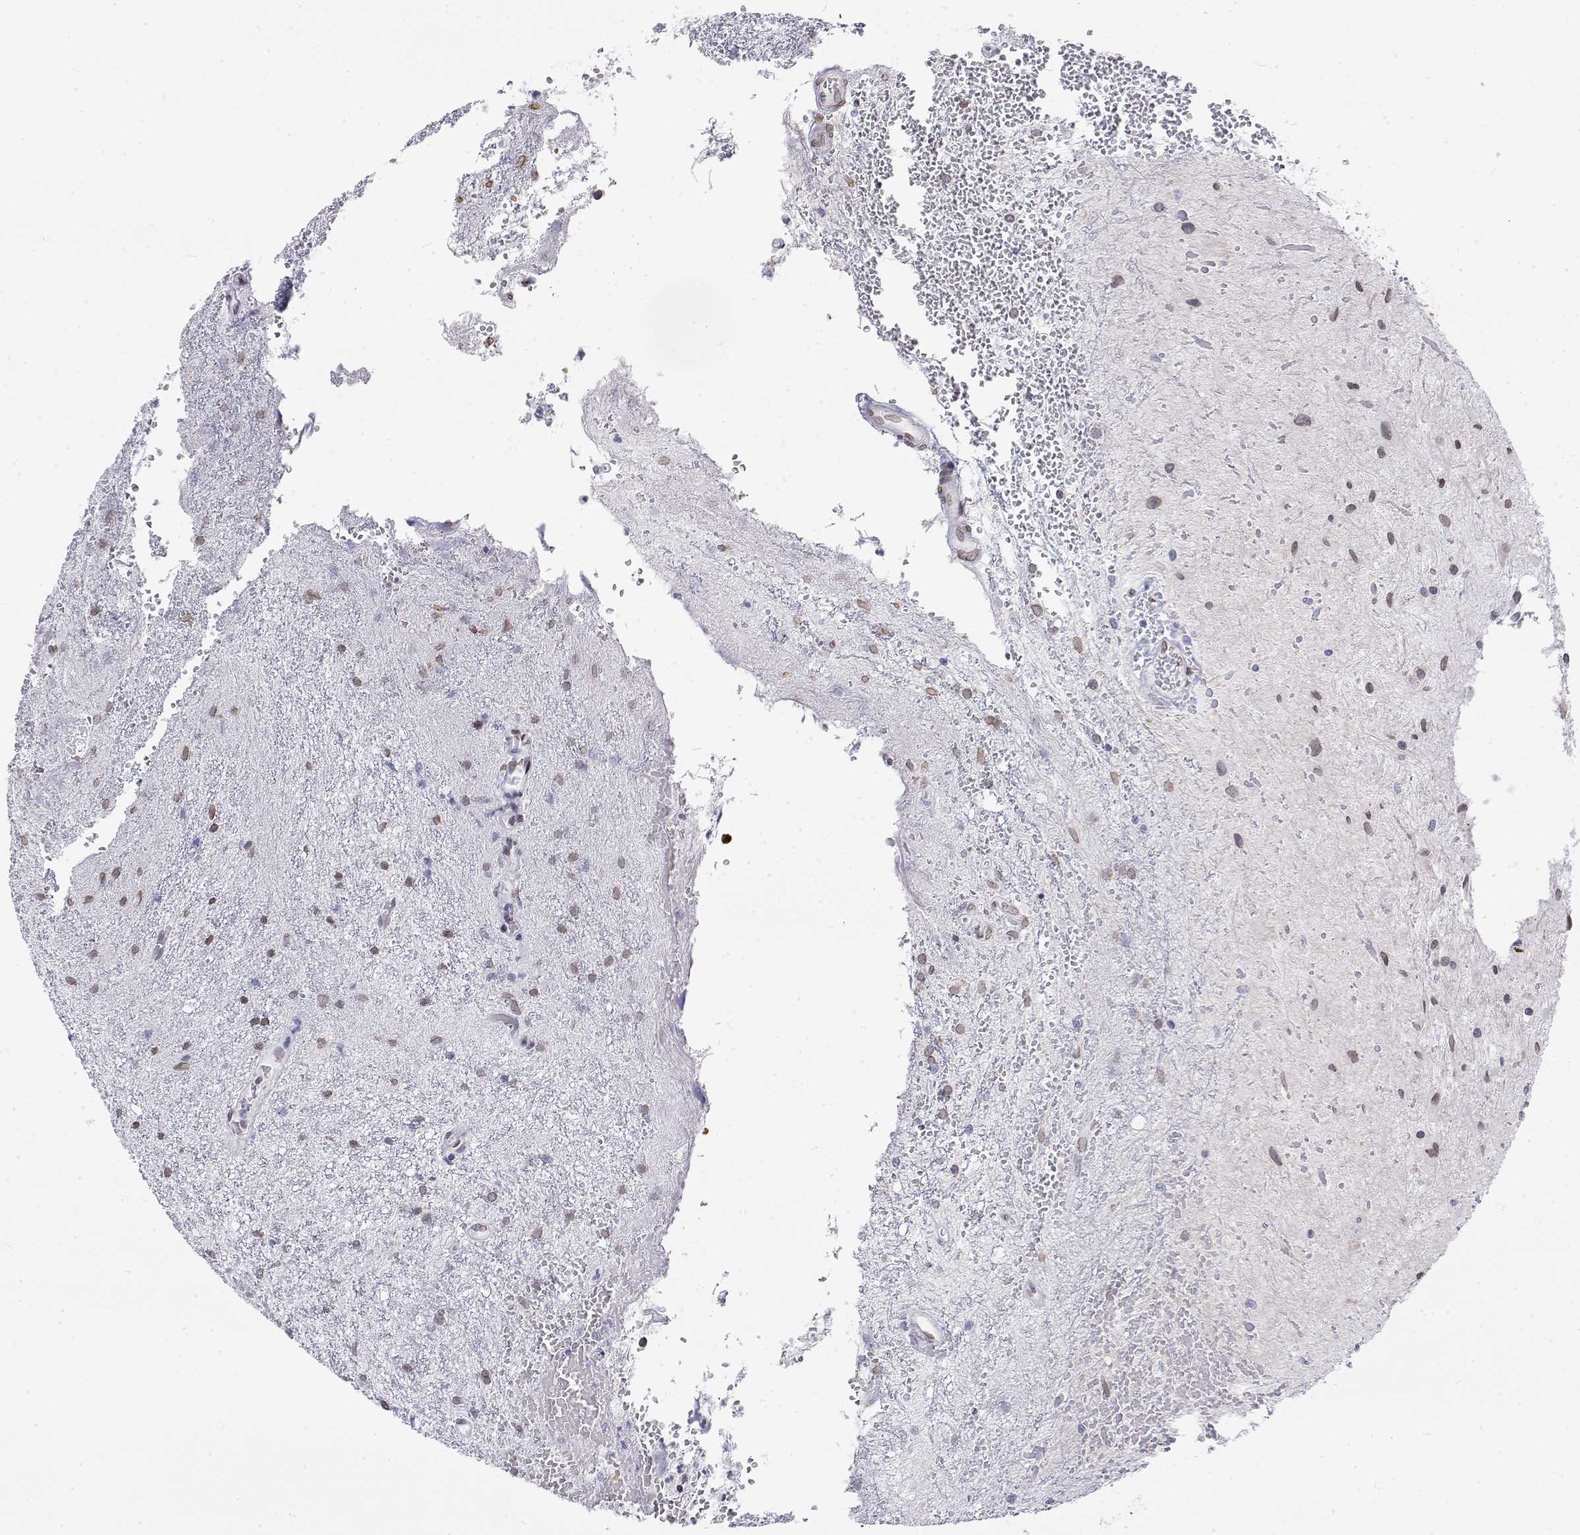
{"staining": {"intensity": "weak", "quantity": "<25%", "location": "nuclear"}, "tissue": "glioma", "cell_type": "Tumor cells", "image_type": "cancer", "snomed": [{"axis": "morphology", "description": "Glioma, malignant, Low grade"}, {"axis": "topography", "description": "Cerebellum"}], "caption": "Immunohistochemistry (IHC) of human glioma demonstrates no positivity in tumor cells. (DAB immunohistochemistry (IHC) visualized using brightfield microscopy, high magnification).", "gene": "ZNF532", "patient": {"sex": "female", "age": 14}}